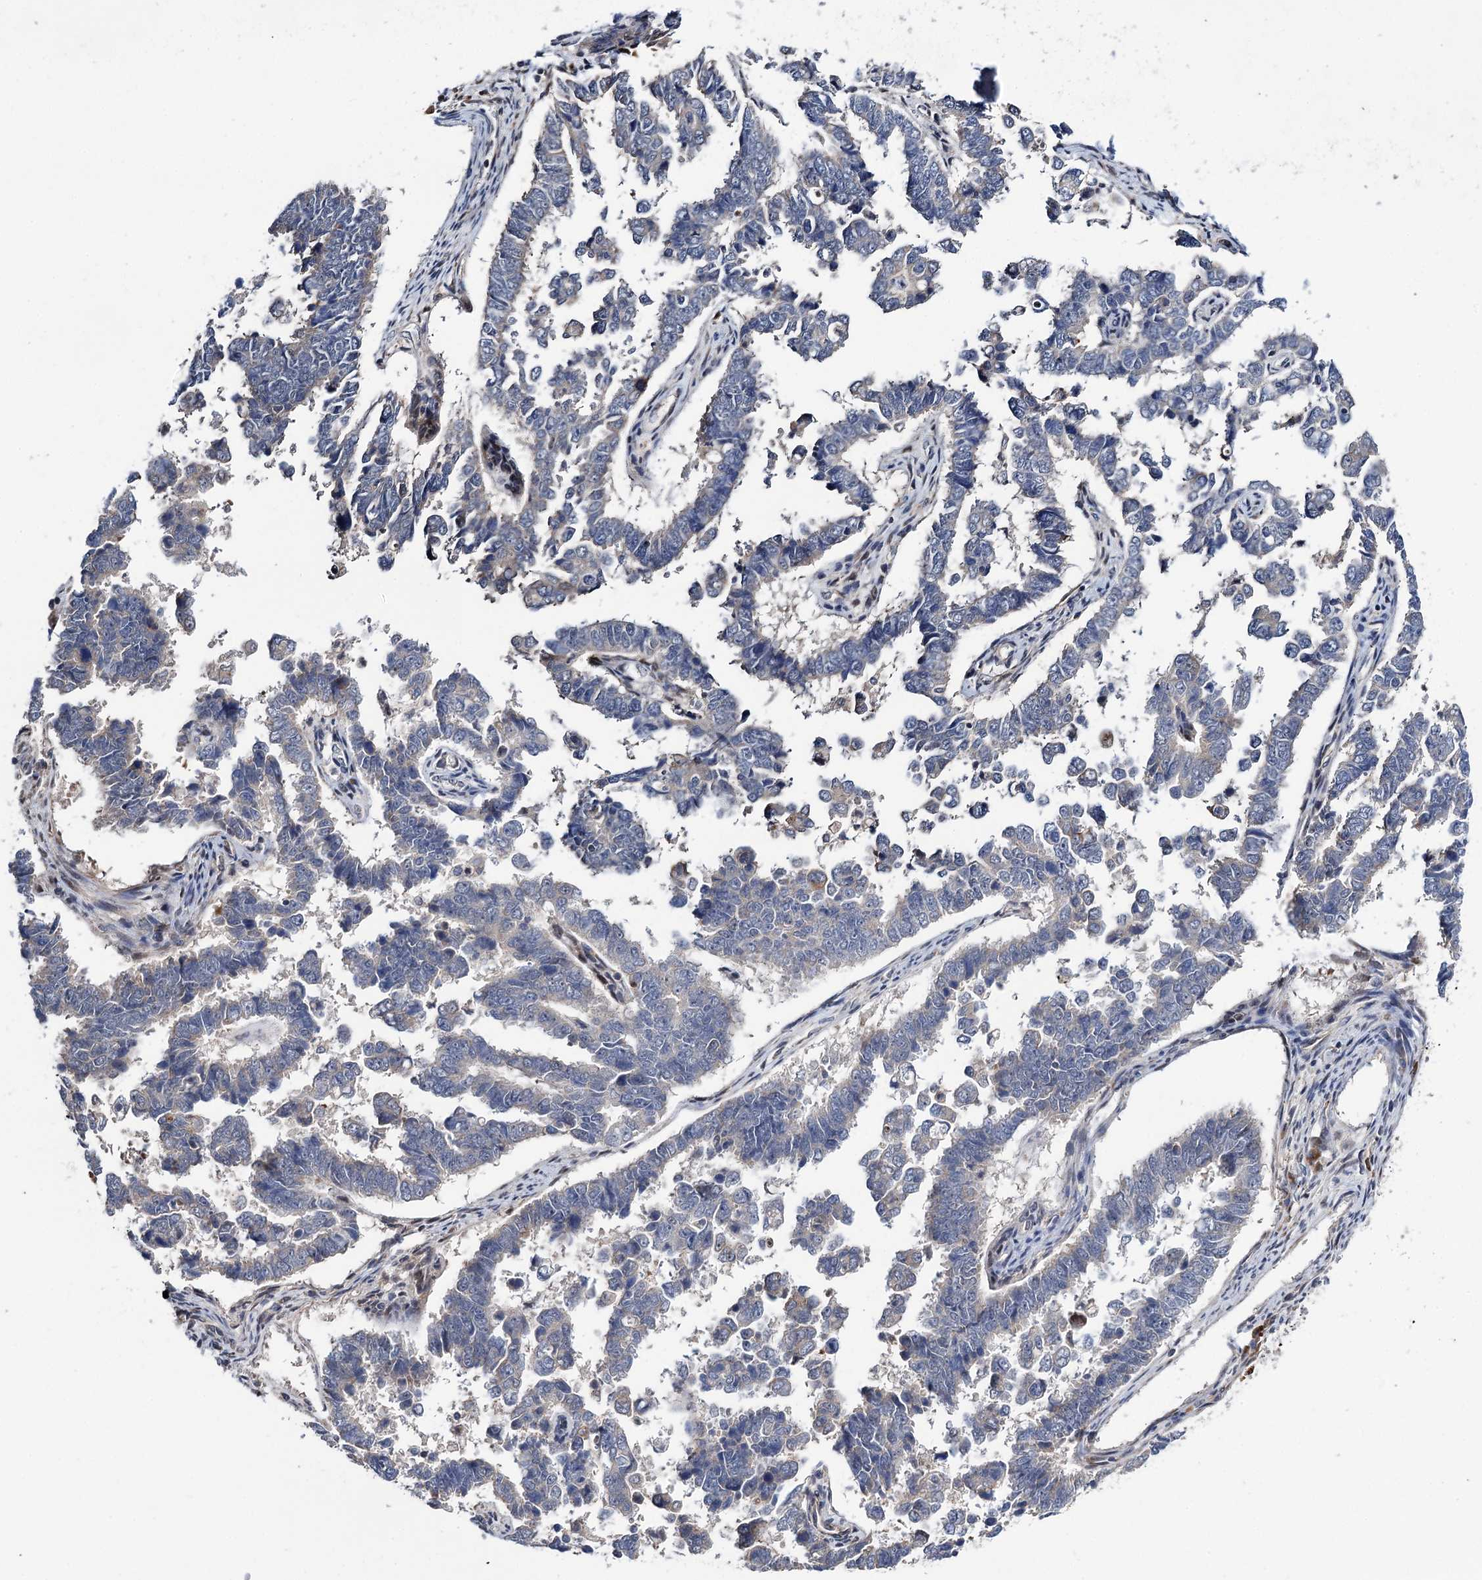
{"staining": {"intensity": "negative", "quantity": "none", "location": "none"}, "tissue": "endometrial cancer", "cell_type": "Tumor cells", "image_type": "cancer", "snomed": [{"axis": "morphology", "description": "Adenocarcinoma, NOS"}, {"axis": "topography", "description": "Endometrium"}], "caption": "A high-resolution photomicrograph shows IHC staining of adenocarcinoma (endometrial), which exhibits no significant positivity in tumor cells. (Stains: DAB immunohistochemistry (IHC) with hematoxylin counter stain, Microscopy: brightfield microscopy at high magnification).", "gene": "UBR1", "patient": {"sex": "female", "age": 75}}